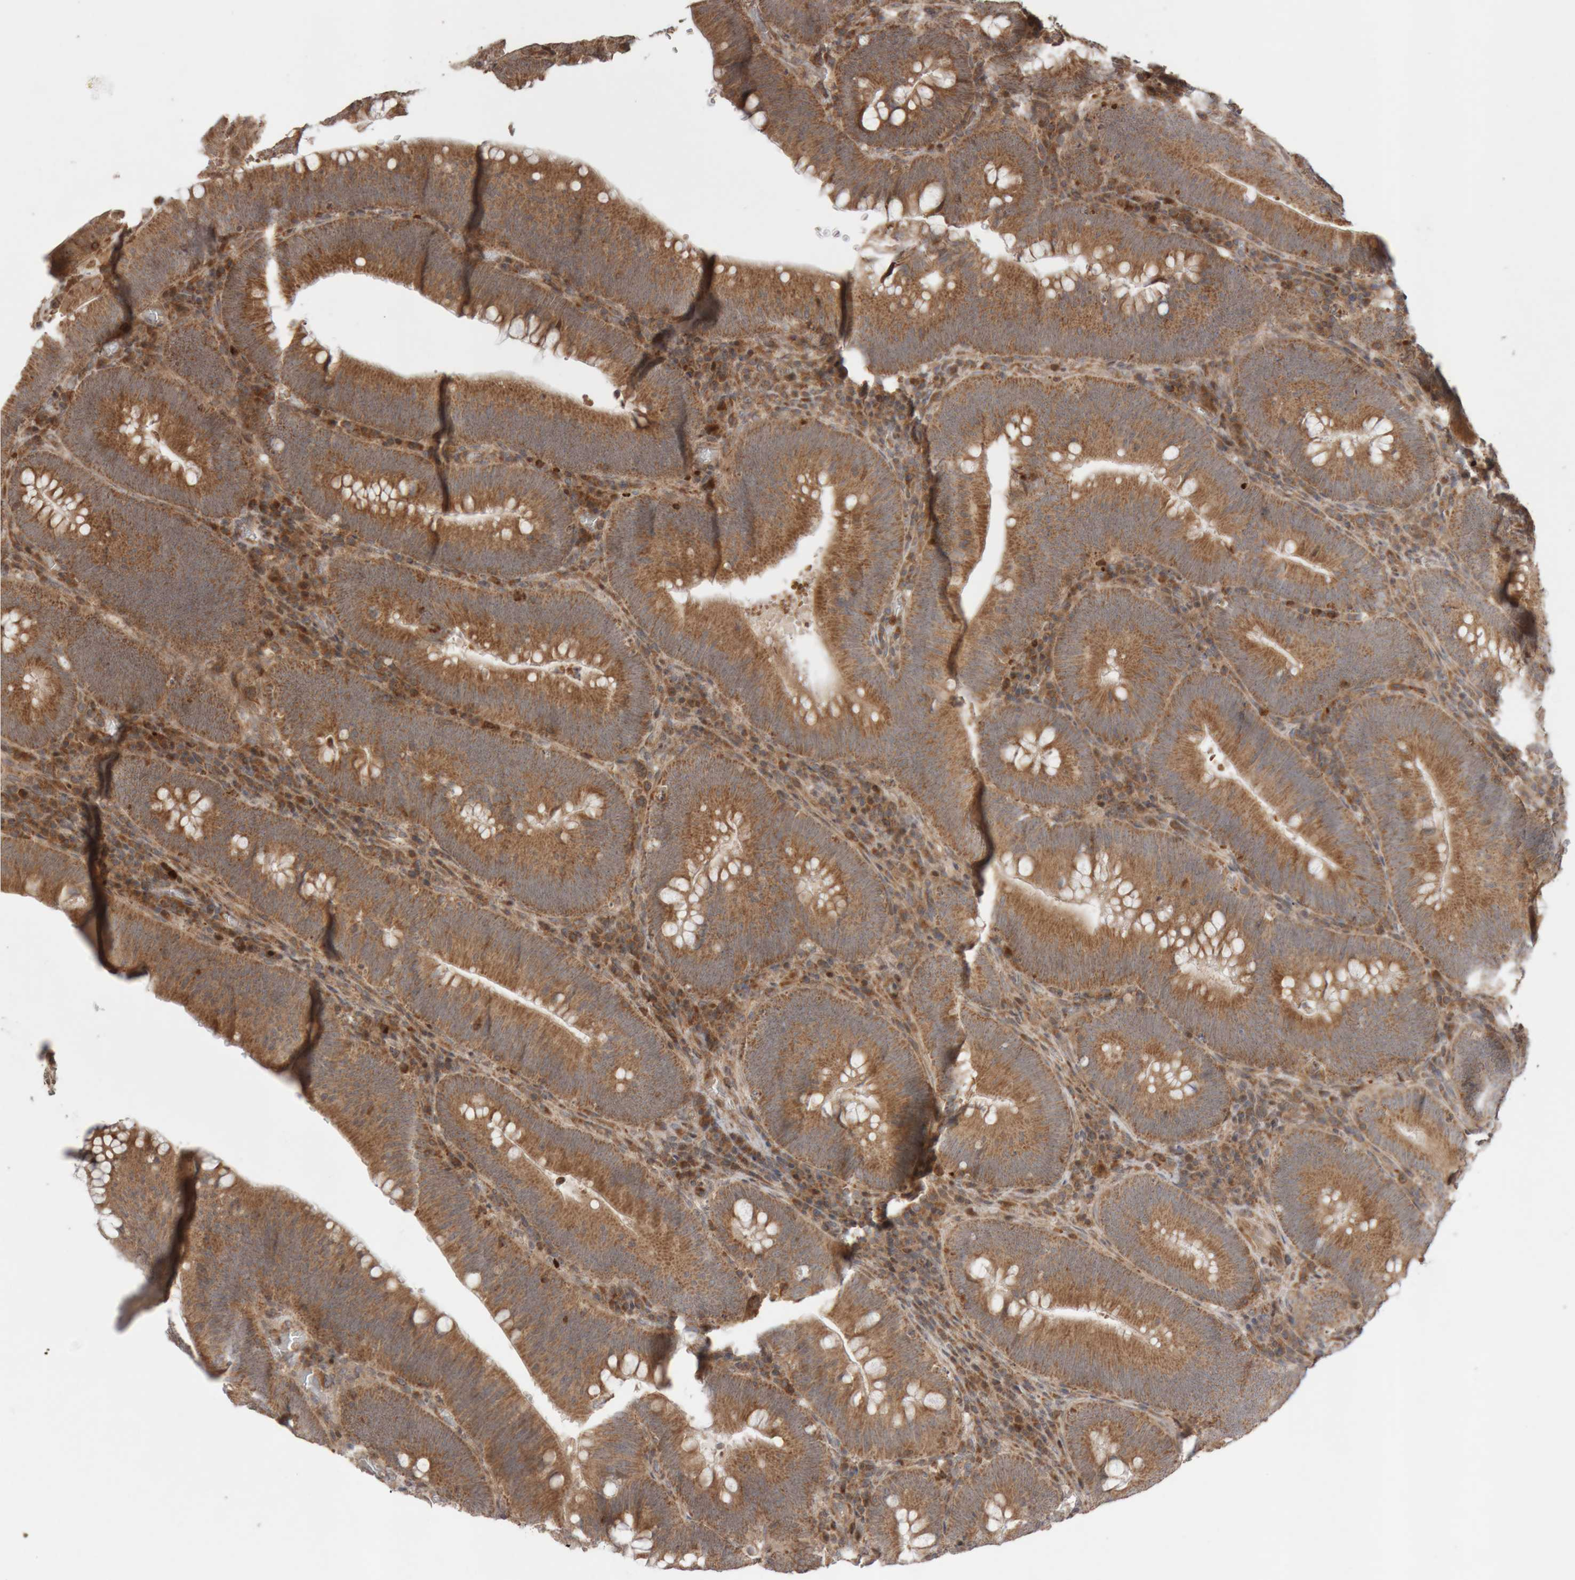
{"staining": {"intensity": "moderate", "quantity": ">75%", "location": "cytoplasmic/membranous"}, "tissue": "colorectal cancer", "cell_type": "Tumor cells", "image_type": "cancer", "snomed": [{"axis": "morphology", "description": "Normal tissue, NOS"}, {"axis": "topography", "description": "Colon"}], "caption": "Approximately >75% of tumor cells in colorectal cancer reveal moderate cytoplasmic/membranous protein expression as visualized by brown immunohistochemical staining.", "gene": "KIF21B", "patient": {"sex": "female", "age": 82}}